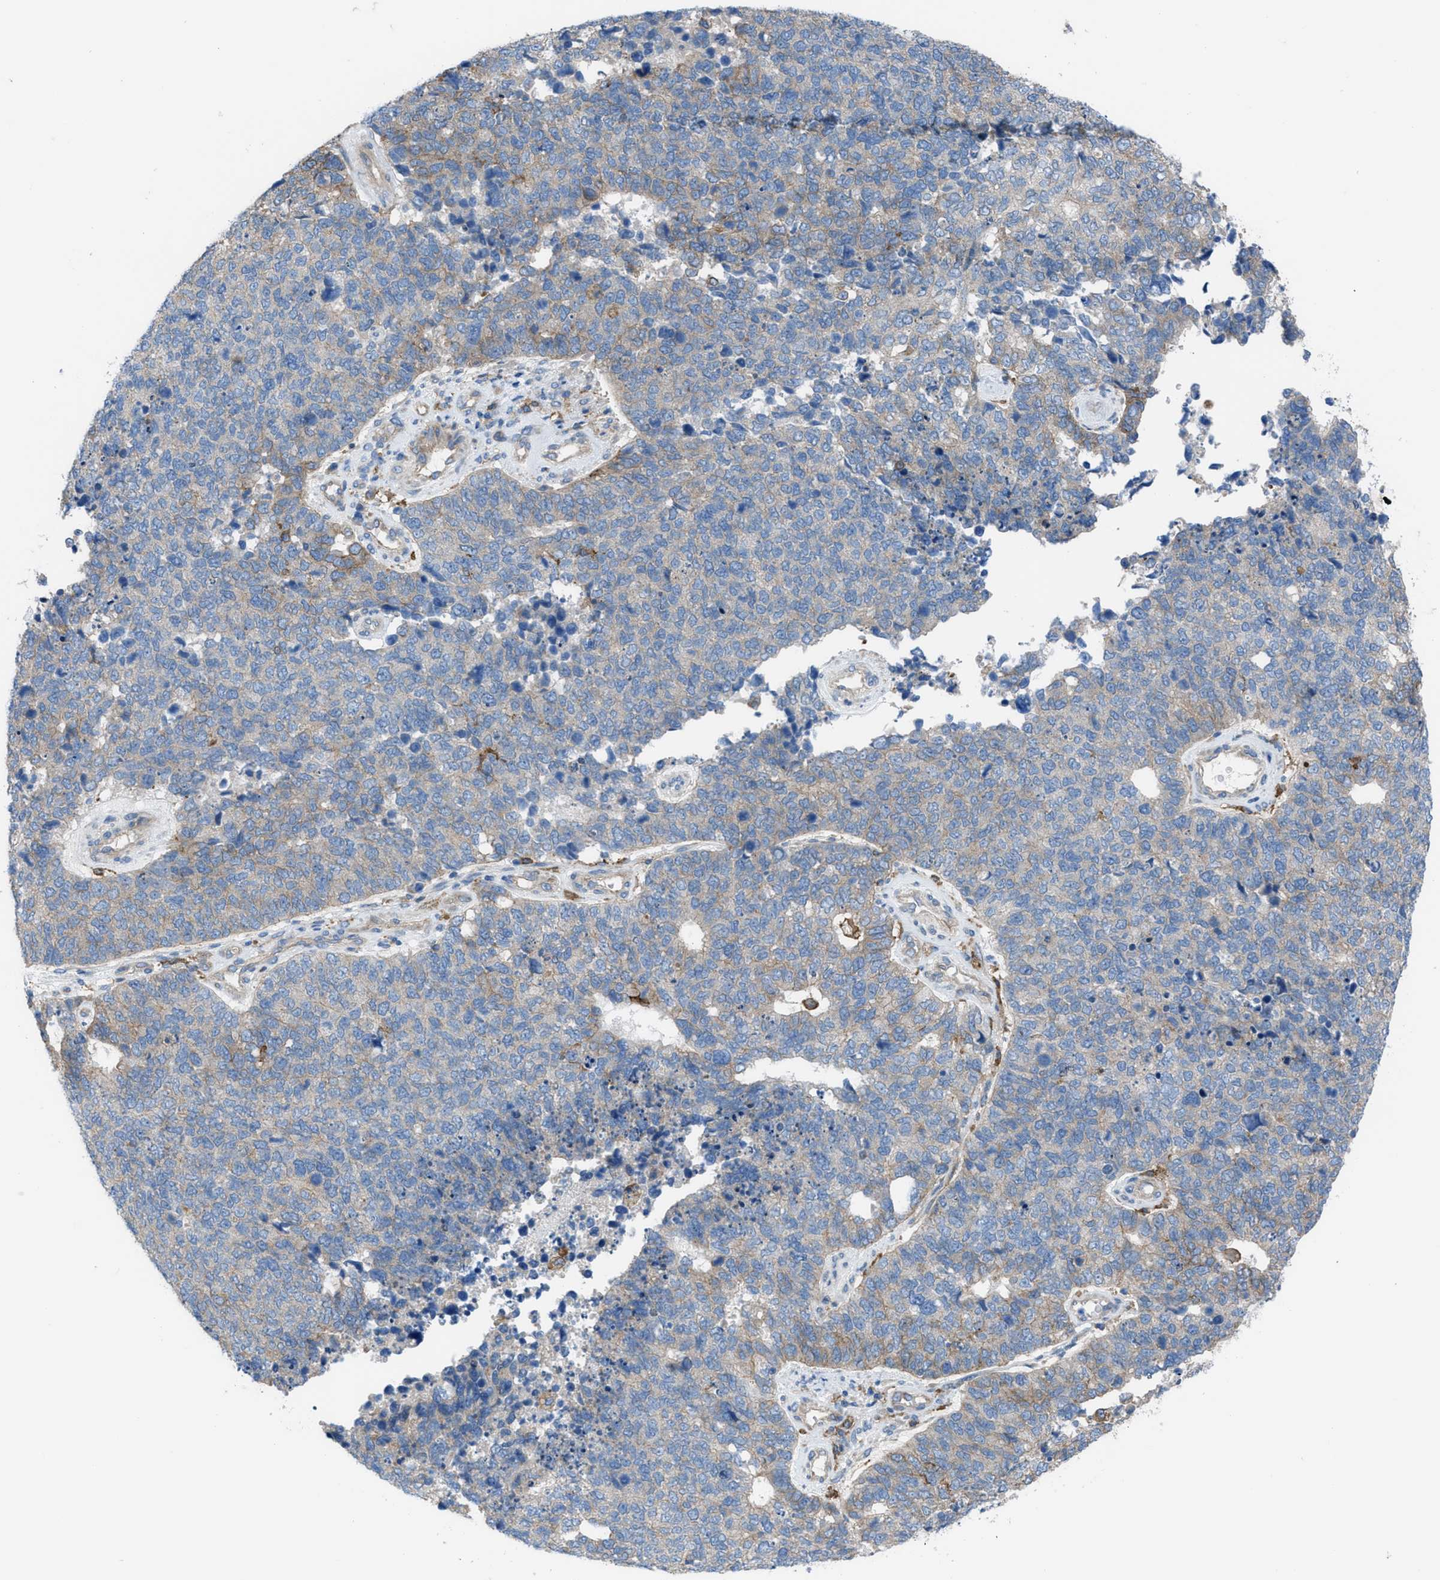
{"staining": {"intensity": "weak", "quantity": "25%-75%", "location": "cytoplasmic/membranous"}, "tissue": "cervical cancer", "cell_type": "Tumor cells", "image_type": "cancer", "snomed": [{"axis": "morphology", "description": "Squamous cell carcinoma, NOS"}, {"axis": "topography", "description": "Cervix"}], "caption": "Cervical cancer stained with a brown dye displays weak cytoplasmic/membranous positive positivity in about 25%-75% of tumor cells.", "gene": "EGFR", "patient": {"sex": "female", "age": 63}}